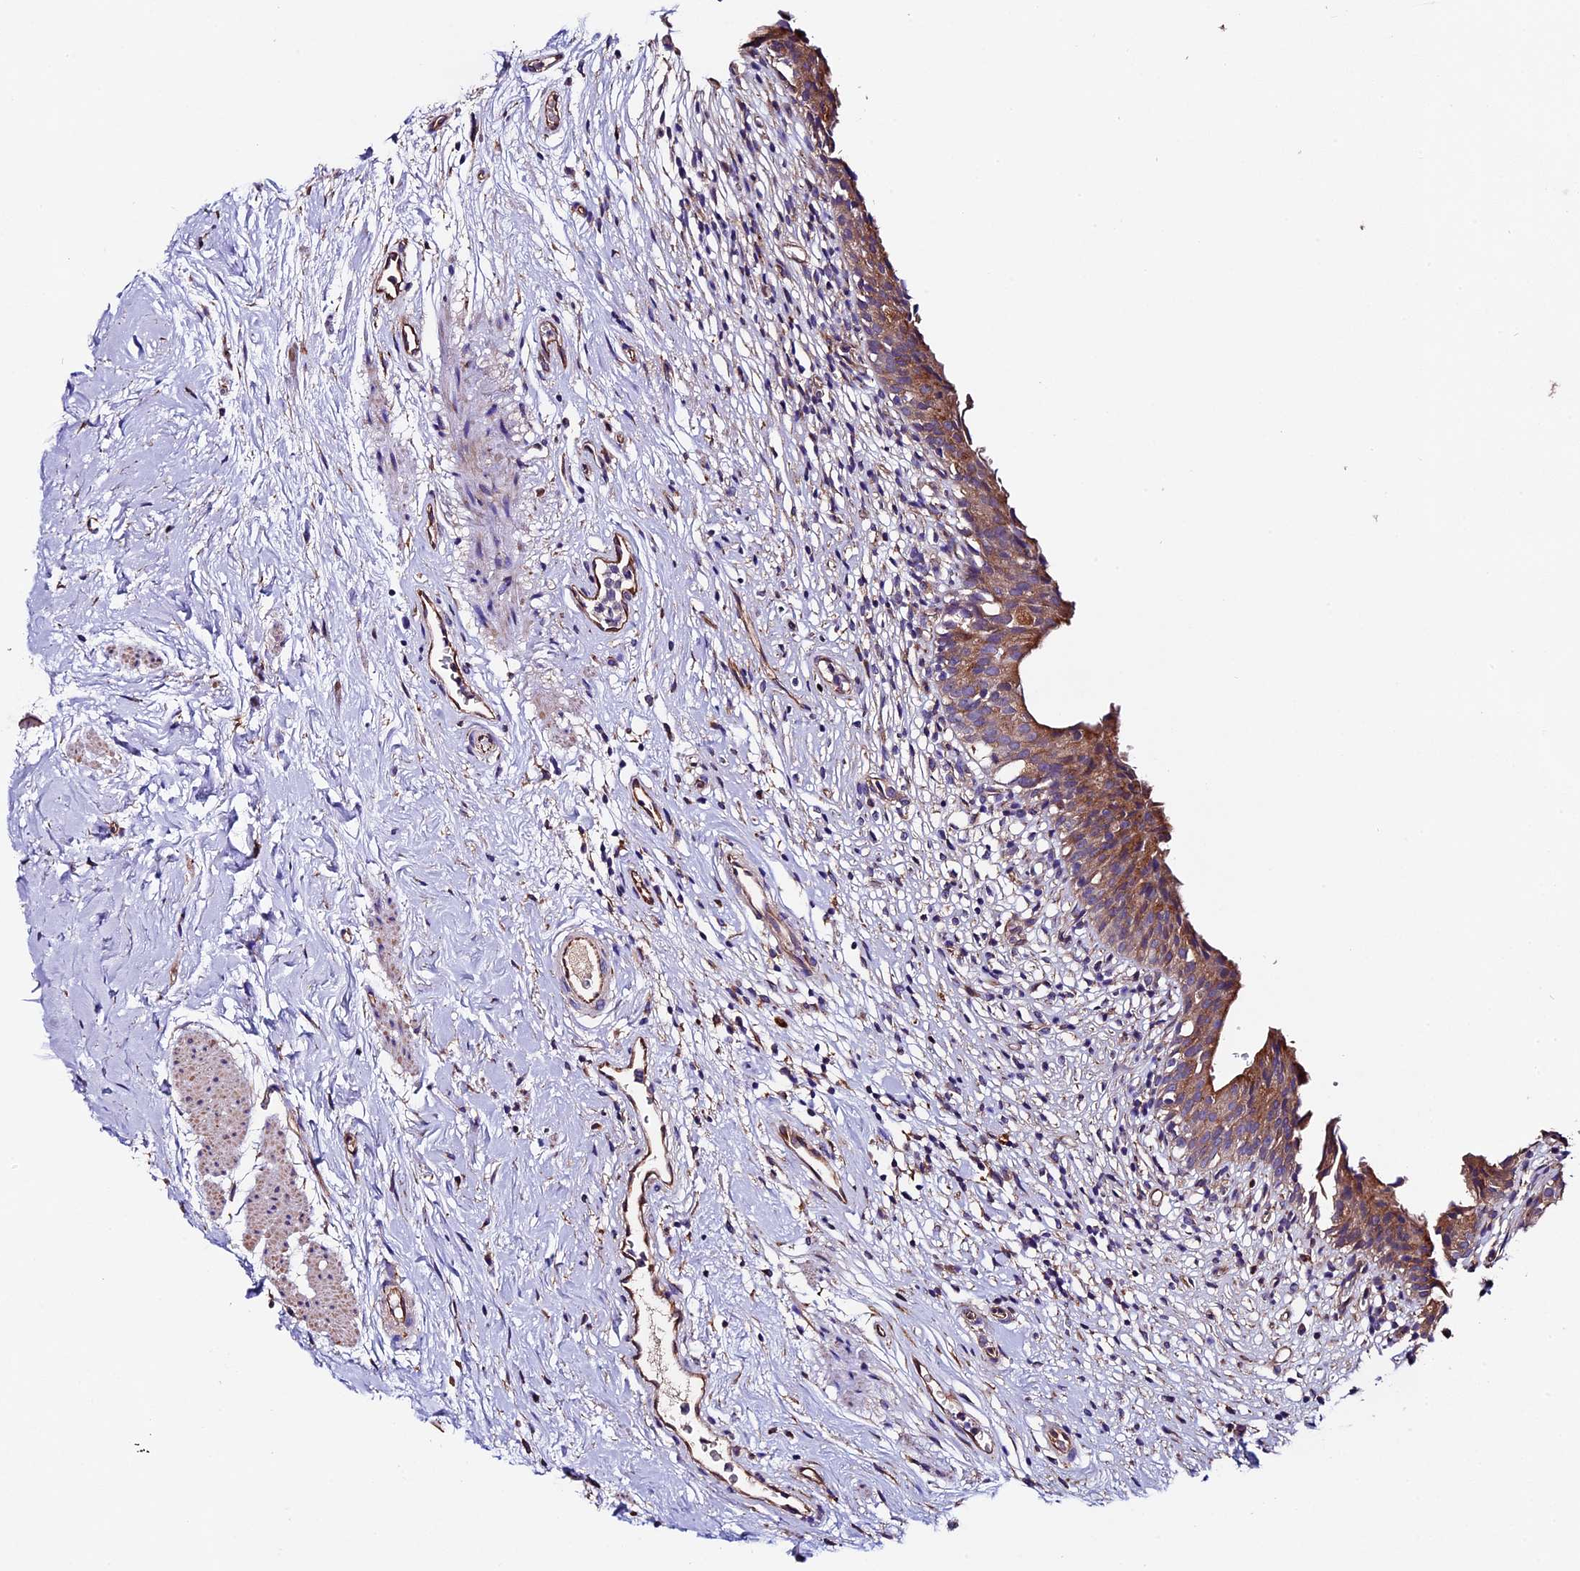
{"staining": {"intensity": "moderate", "quantity": ">75%", "location": "cytoplasmic/membranous"}, "tissue": "urinary bladder", "cell_type": "Urothelial cells", "image_type": "normal", "snomed": [{"axis": "morphology", "description": "Normal tissue, NOS"}, {"axis": "morphology", "description": "Inflammation, NOS"}, {"axis": "topography", "description": "Urinary bladder"}], "caption": "Immunohistochemistry photomicrograph of benign urinary bladder: urinary bladder stained using IHC shows medium levels of moderate protein expression localized specifically in the cytoplasmic/membranous of urothelial cells, appearing as a cytoplasmic/membranous brown color.", "gene": "CLN5", "patient": {"sex": "male", "age": 63}}